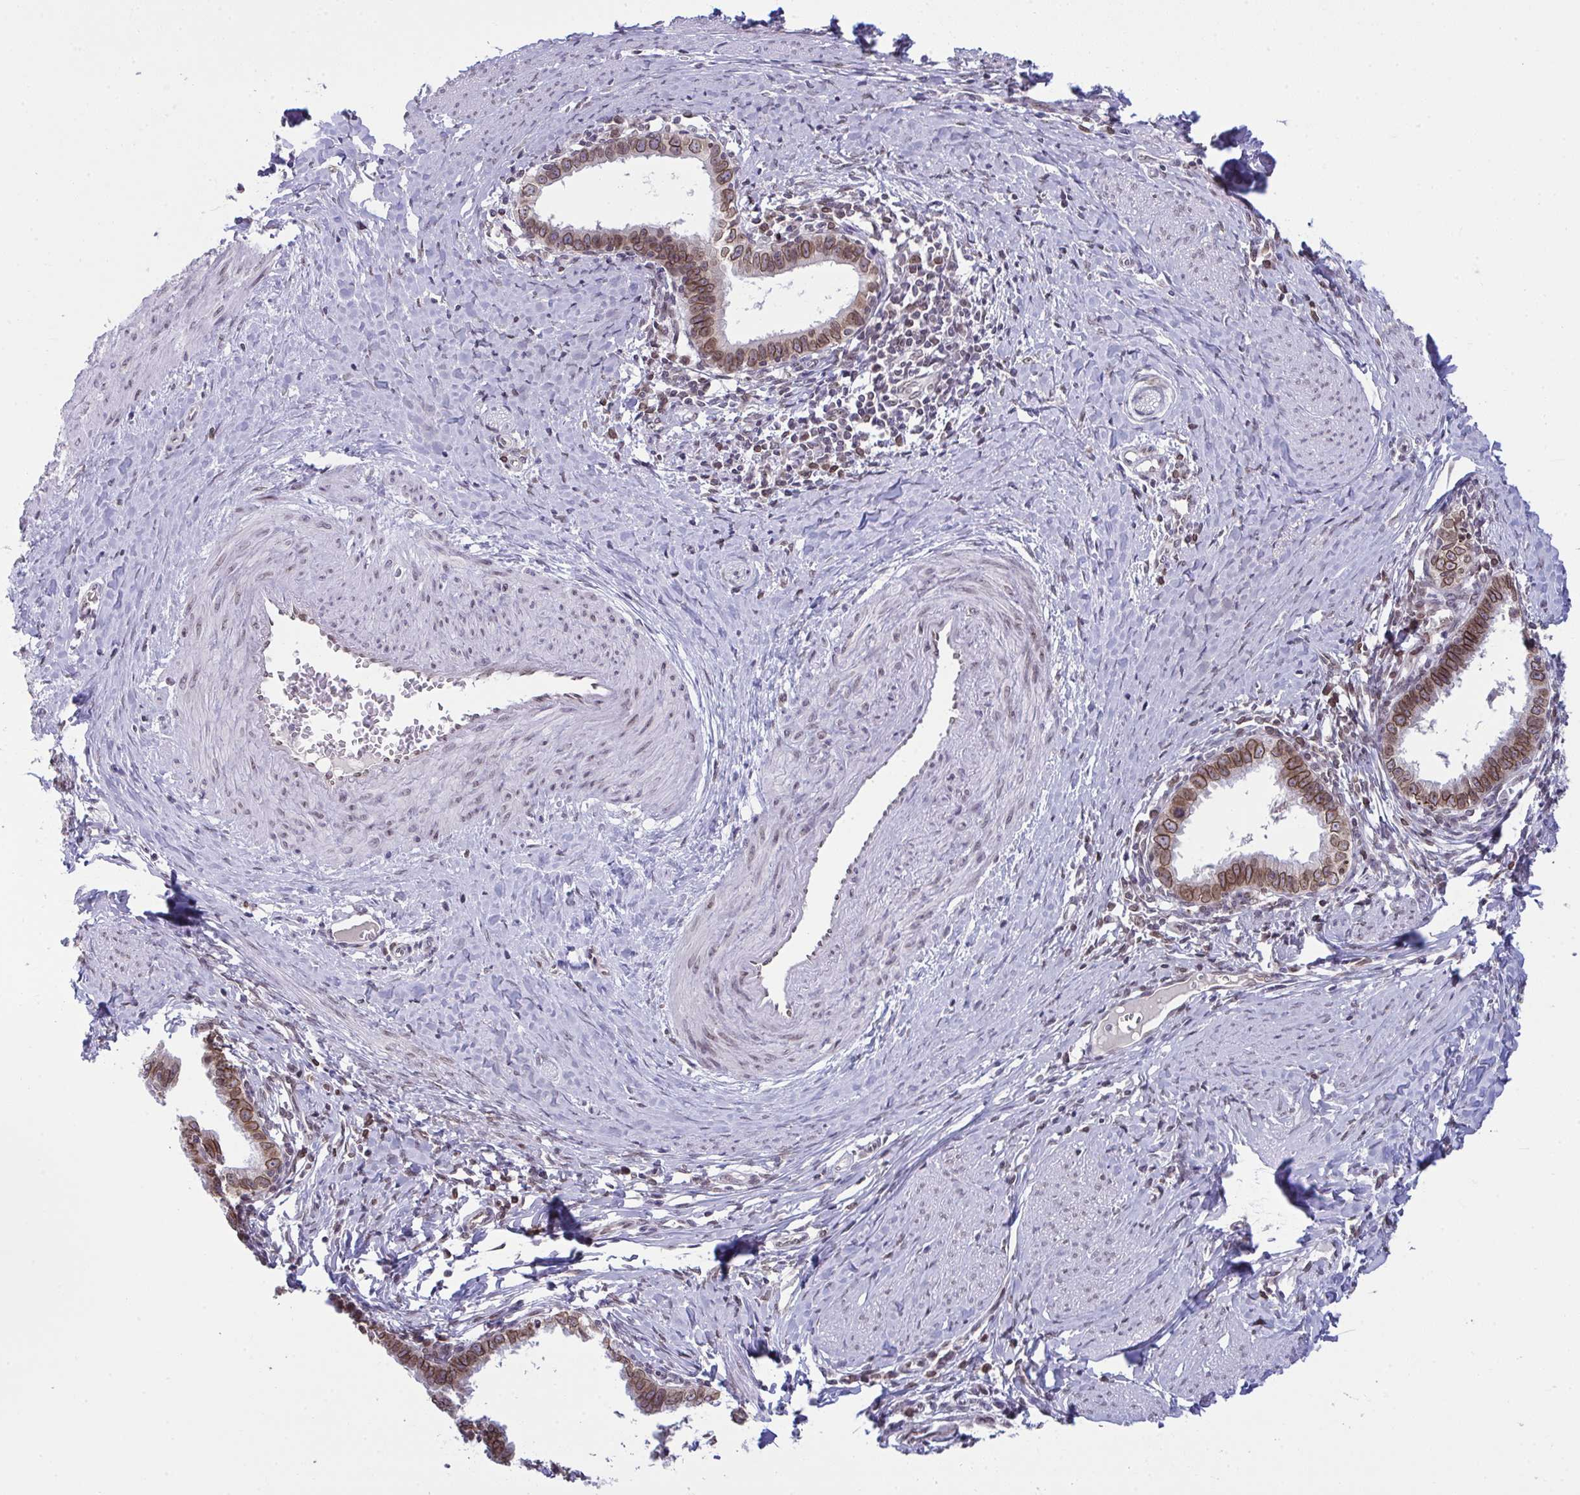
{"staining": {"intensity": "moderate", "quantity": ">75%", "location": "cytoplasmic/membranous,nuclear"}, "tissue": "cervical cancer", "cell_type": "Tumor cells", "image_type": "cancer", "snomed": [{"axis": "morphology", "description": "Adenocarcinoma, NOS"}, {"axis": "topography", "description": "Cervix"}], "caption": "There is medium levels of moderate cytoplasmic/membranous and nuclear staining in tumor cells of cervical cancer (adenocarcinoma), as demonstrated by immunohistochemical staining (brown color).", "gene": "RANBP2", "patient": {"sex": "female", "age": 36}}